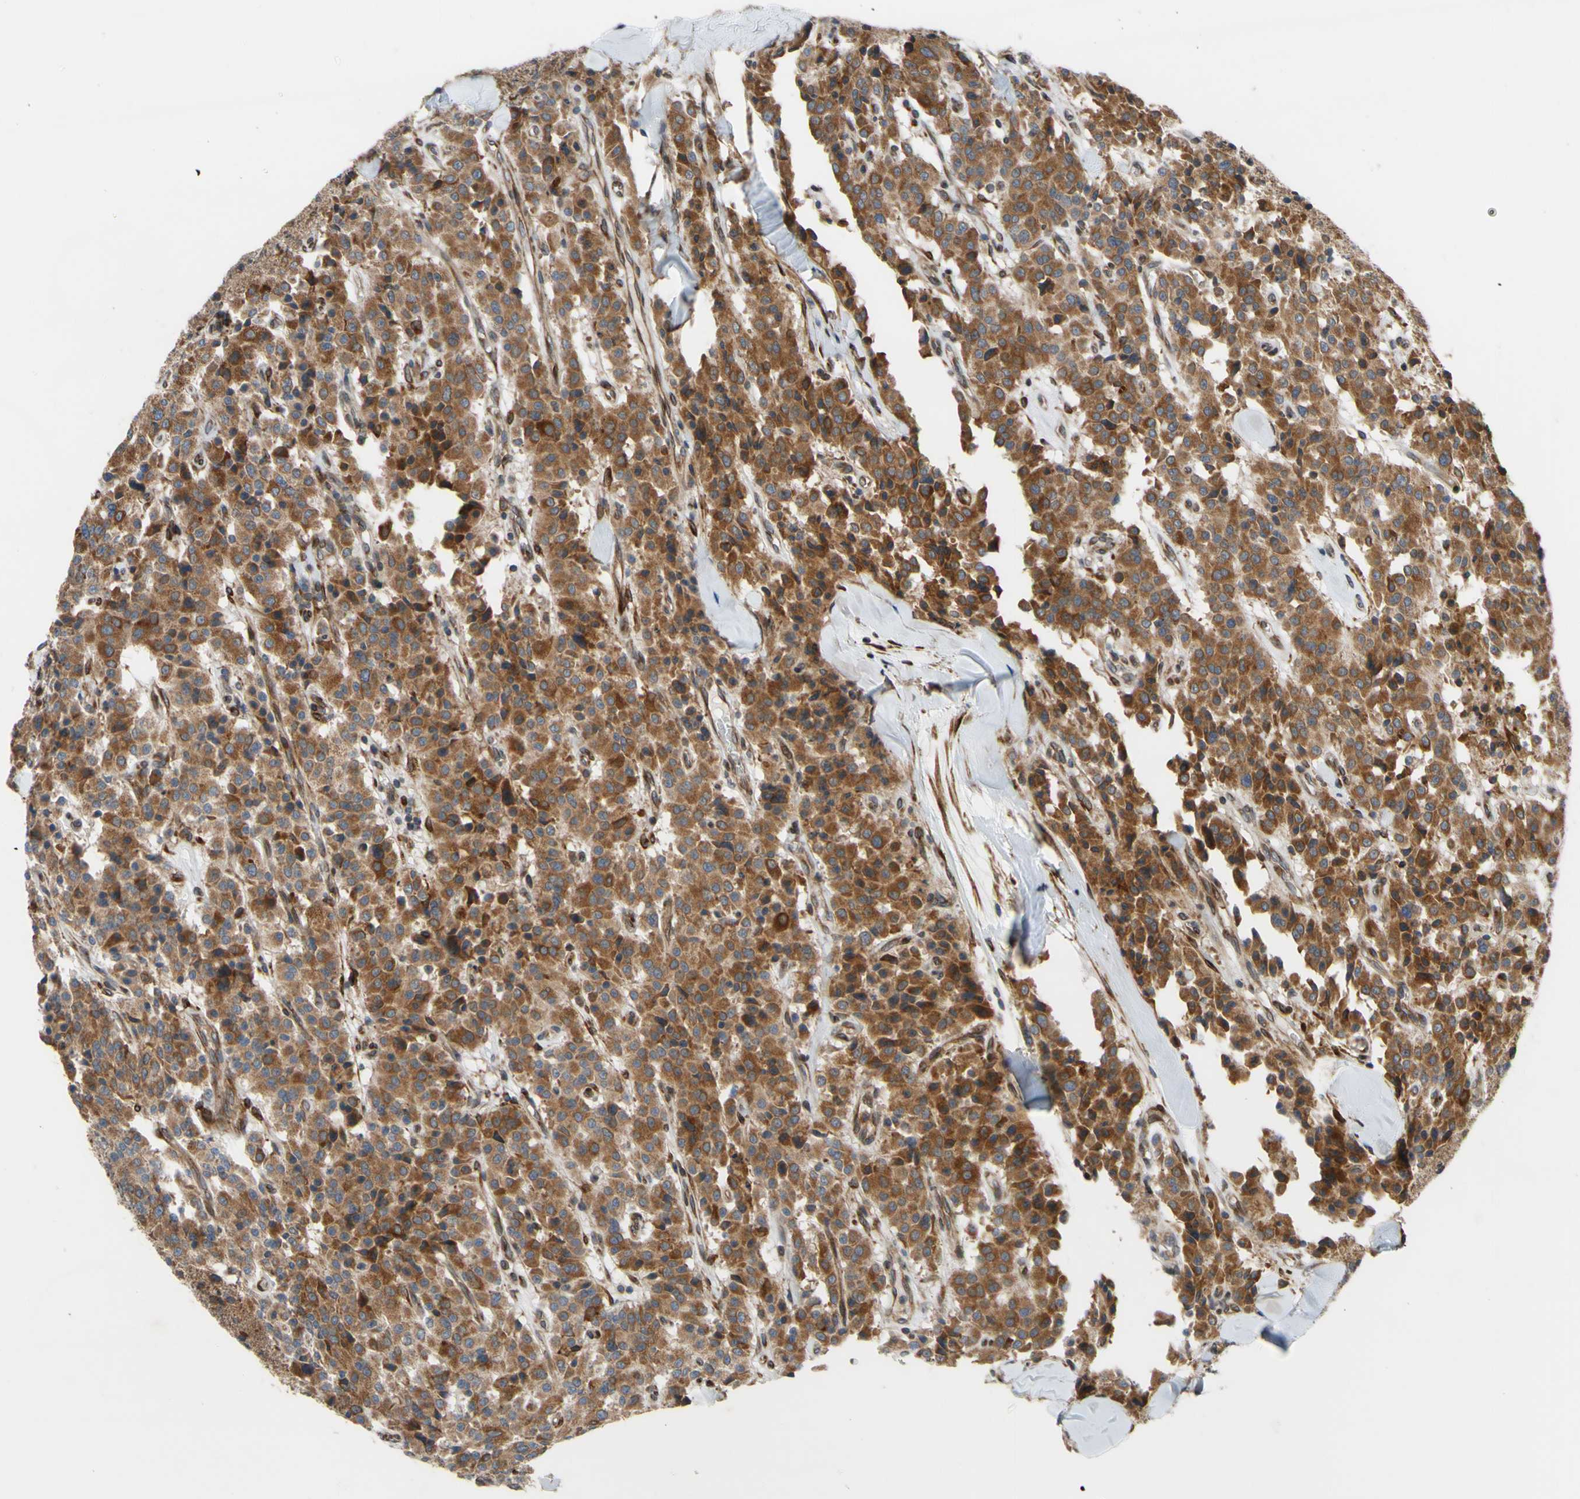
{"staining": {"intensity": "moderate", "quantity": ">75%", "location": "cytoplasmic/membranous"}, "tissue": "carcinoid", "cell_type": "Tumor cells", "image_type": "cancer", "snomed": [{"axis": "morphology", "description": "Carcinoid, malignant, NOS"}, {"axis": "topography", "description": "Lung"}], "caption": "Immunohistochemistry (IHC) (DAB) staining of malignant carcinoid reveals moderate cytoplasmic/membranous protein positivity in approximately >75% of tumor cells.", "gene": "PRAF2", "patient": {"sex": "male", "age": 30}}